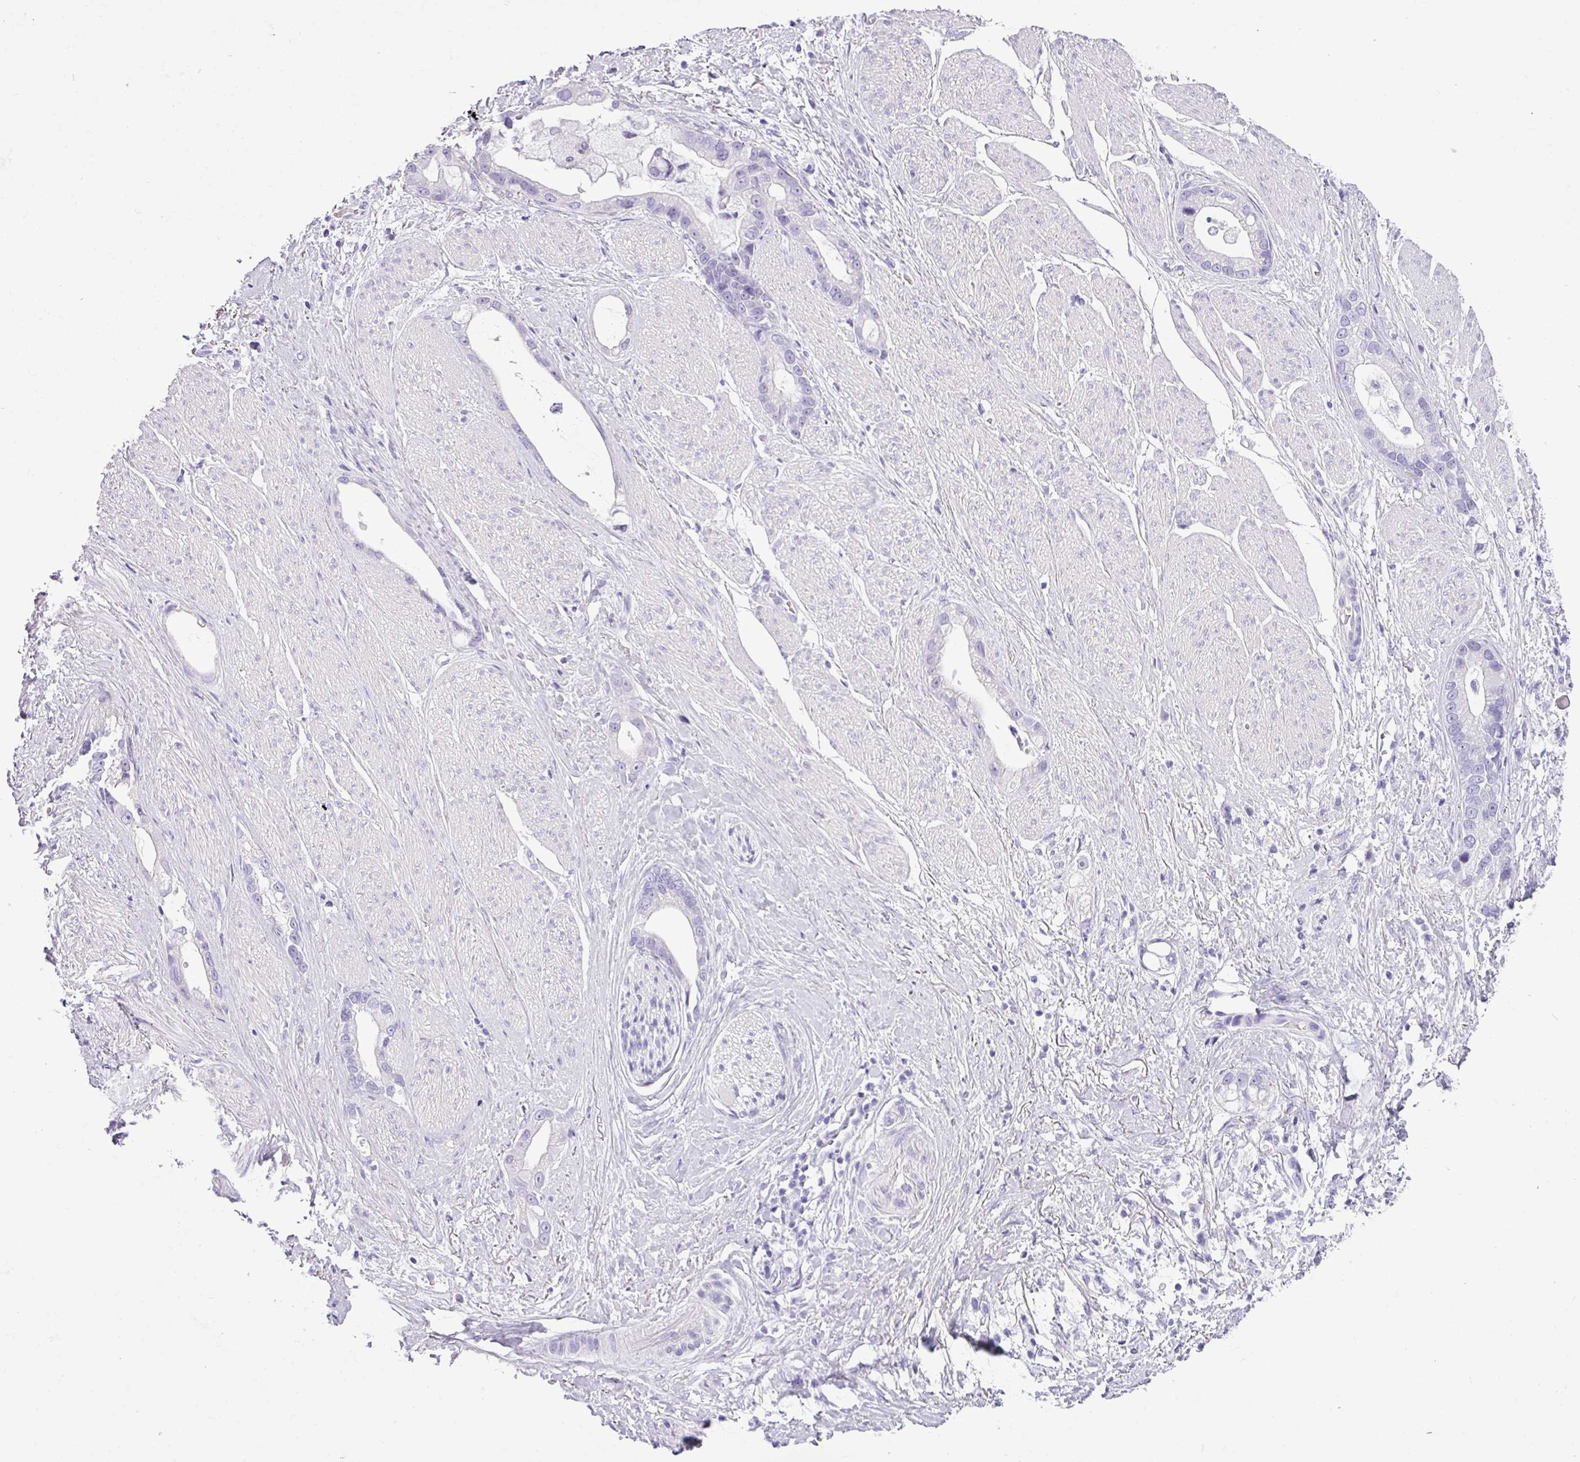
{"staining": {"intensity": "negative", "quantity": "none", "location": "none"}, "tissue": "stomach cancer", "cell_type": "Tumor cells", "image_type": "cancer", "snomed": [{"axis": "morphology", "description": "Adenocarcinoma, NOS"}, {"axis": "topography", "description": "Stomach"}], "caption": "A high-resolution micrograph shows immunohistochemistry (IHC) staining of stomach adenocarcinoma, which demonstrates no significant staining in tumor cells. (Immunohistochemistry, brightfield microscopy, high magnification).", "gene": "CDH16", "patient": {"sex": "male", "age": 55}}